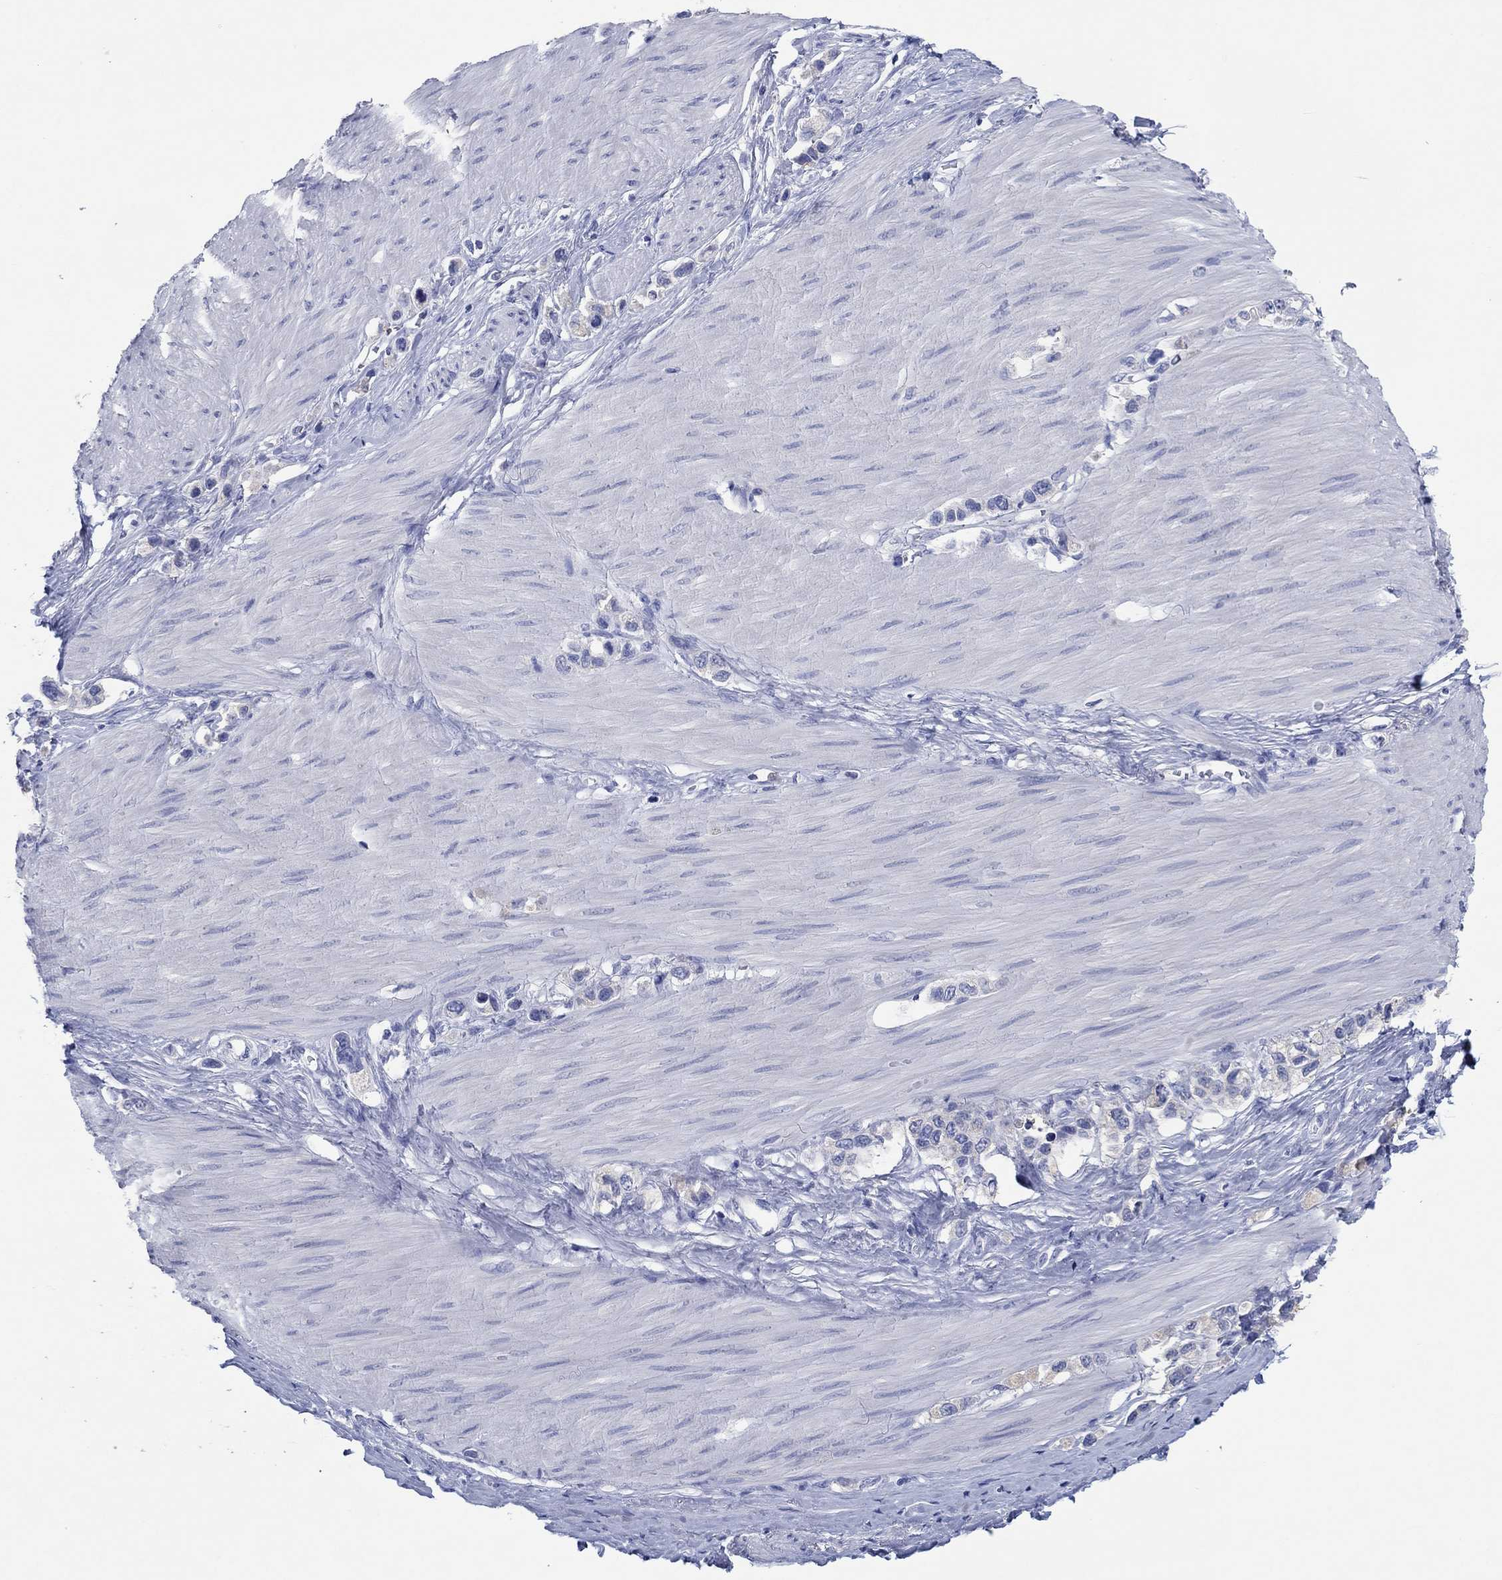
{"staining": {"intensity": "negative", "quantity": "none", "location": "none"}, "tissue": "stomach cancer", "cell_type": "Tumor cells", "image_type": "cancer", "snomed": [{"axis": "morphology", "description": "Normal tissue, NOS"}, {"axis": "morphology", "description": "Adenocarcinoma, NOS"}, {"axis": "morphology", "description": "Adenocarcinoma, High grade"}, {"axis": "topography", "description": "Stomach, upper"}, {"axis": "topography", "description": "Stomach"}], "caption": "The image demonstrates no staining of tumor cells in stomach adenocarcinoma.", "gene": "HCRT", "patient": {"sex": "female", "age": 65}}